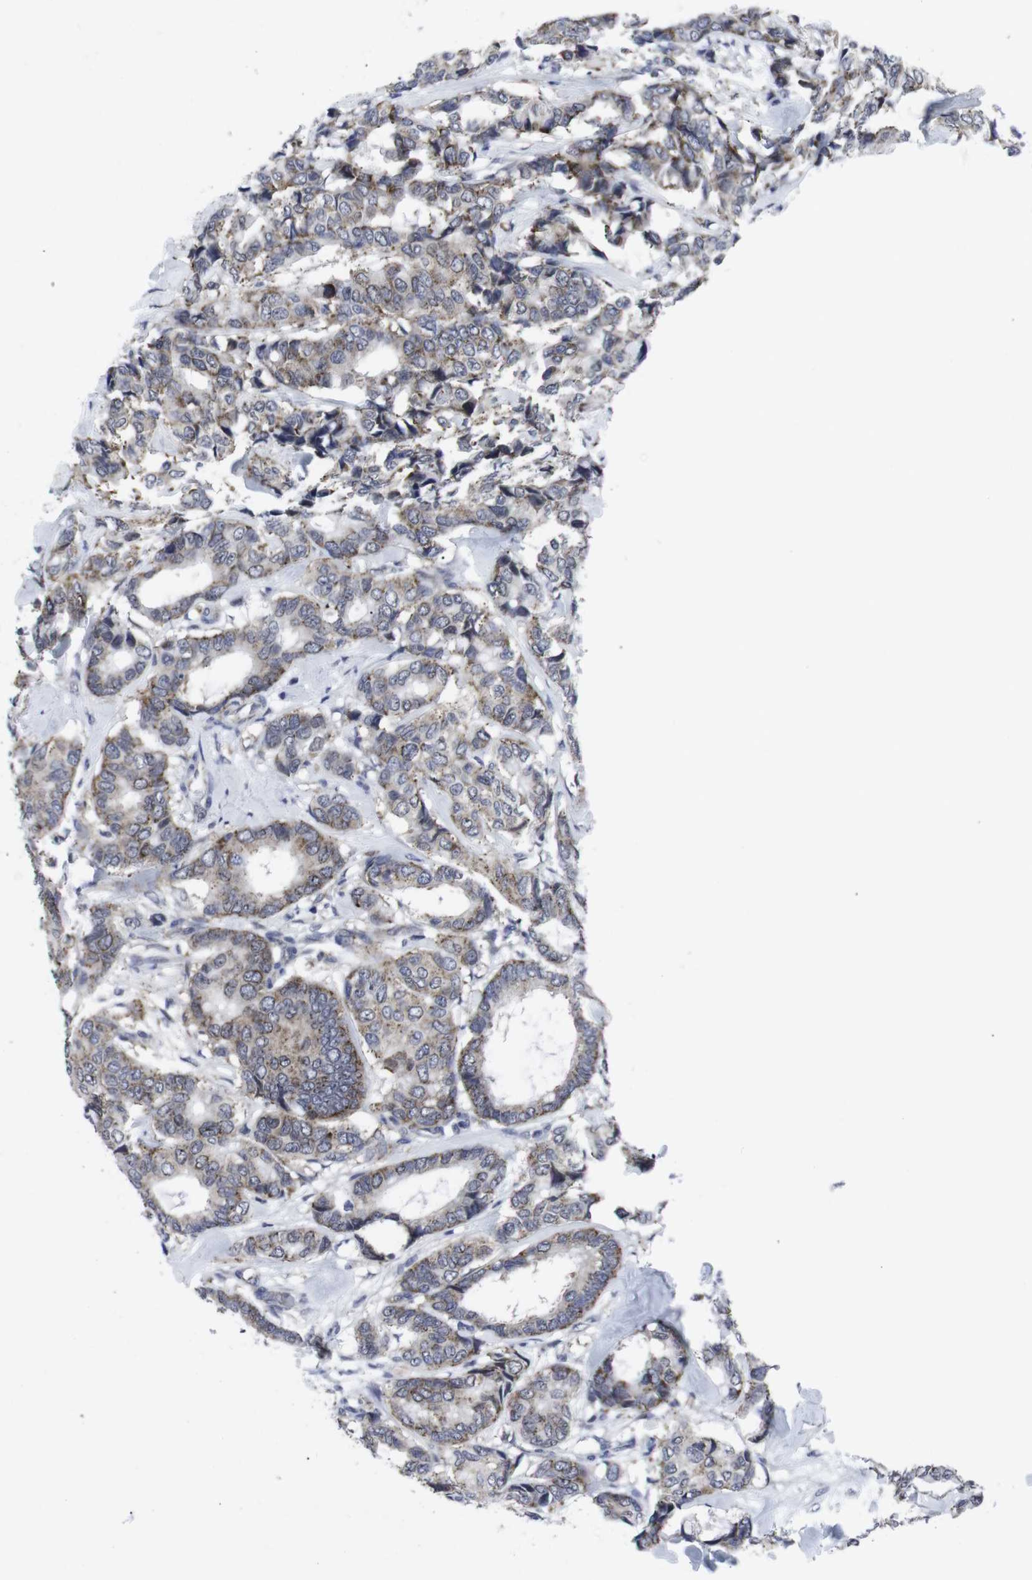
{"staining": {"intensity": "moderate", "quantity": ">75%", "location": "cytoplasmic/membranous"}, "tissue": "breast cancer", "cell_type": "Tumor cells", "image_type": "cancer", "snomed": [{"axis": "morphology", "description": "Duct carcinoma"}, {"axis": "topography", "description": "Breast"}], "caption": "The photomicrograph shows staining of breast cancer (invasive ductal carcinoma), revealing moderate cytoplasmic/membranous protein positivity (brown color) within tumor cells. The staining is performed using DAB brown chromogen to label protein expression. The nuclei are counter-stained blue using hematoxylin.", "gene": "GEMIN2", "patient": {"sex": "female", "age": 87}}